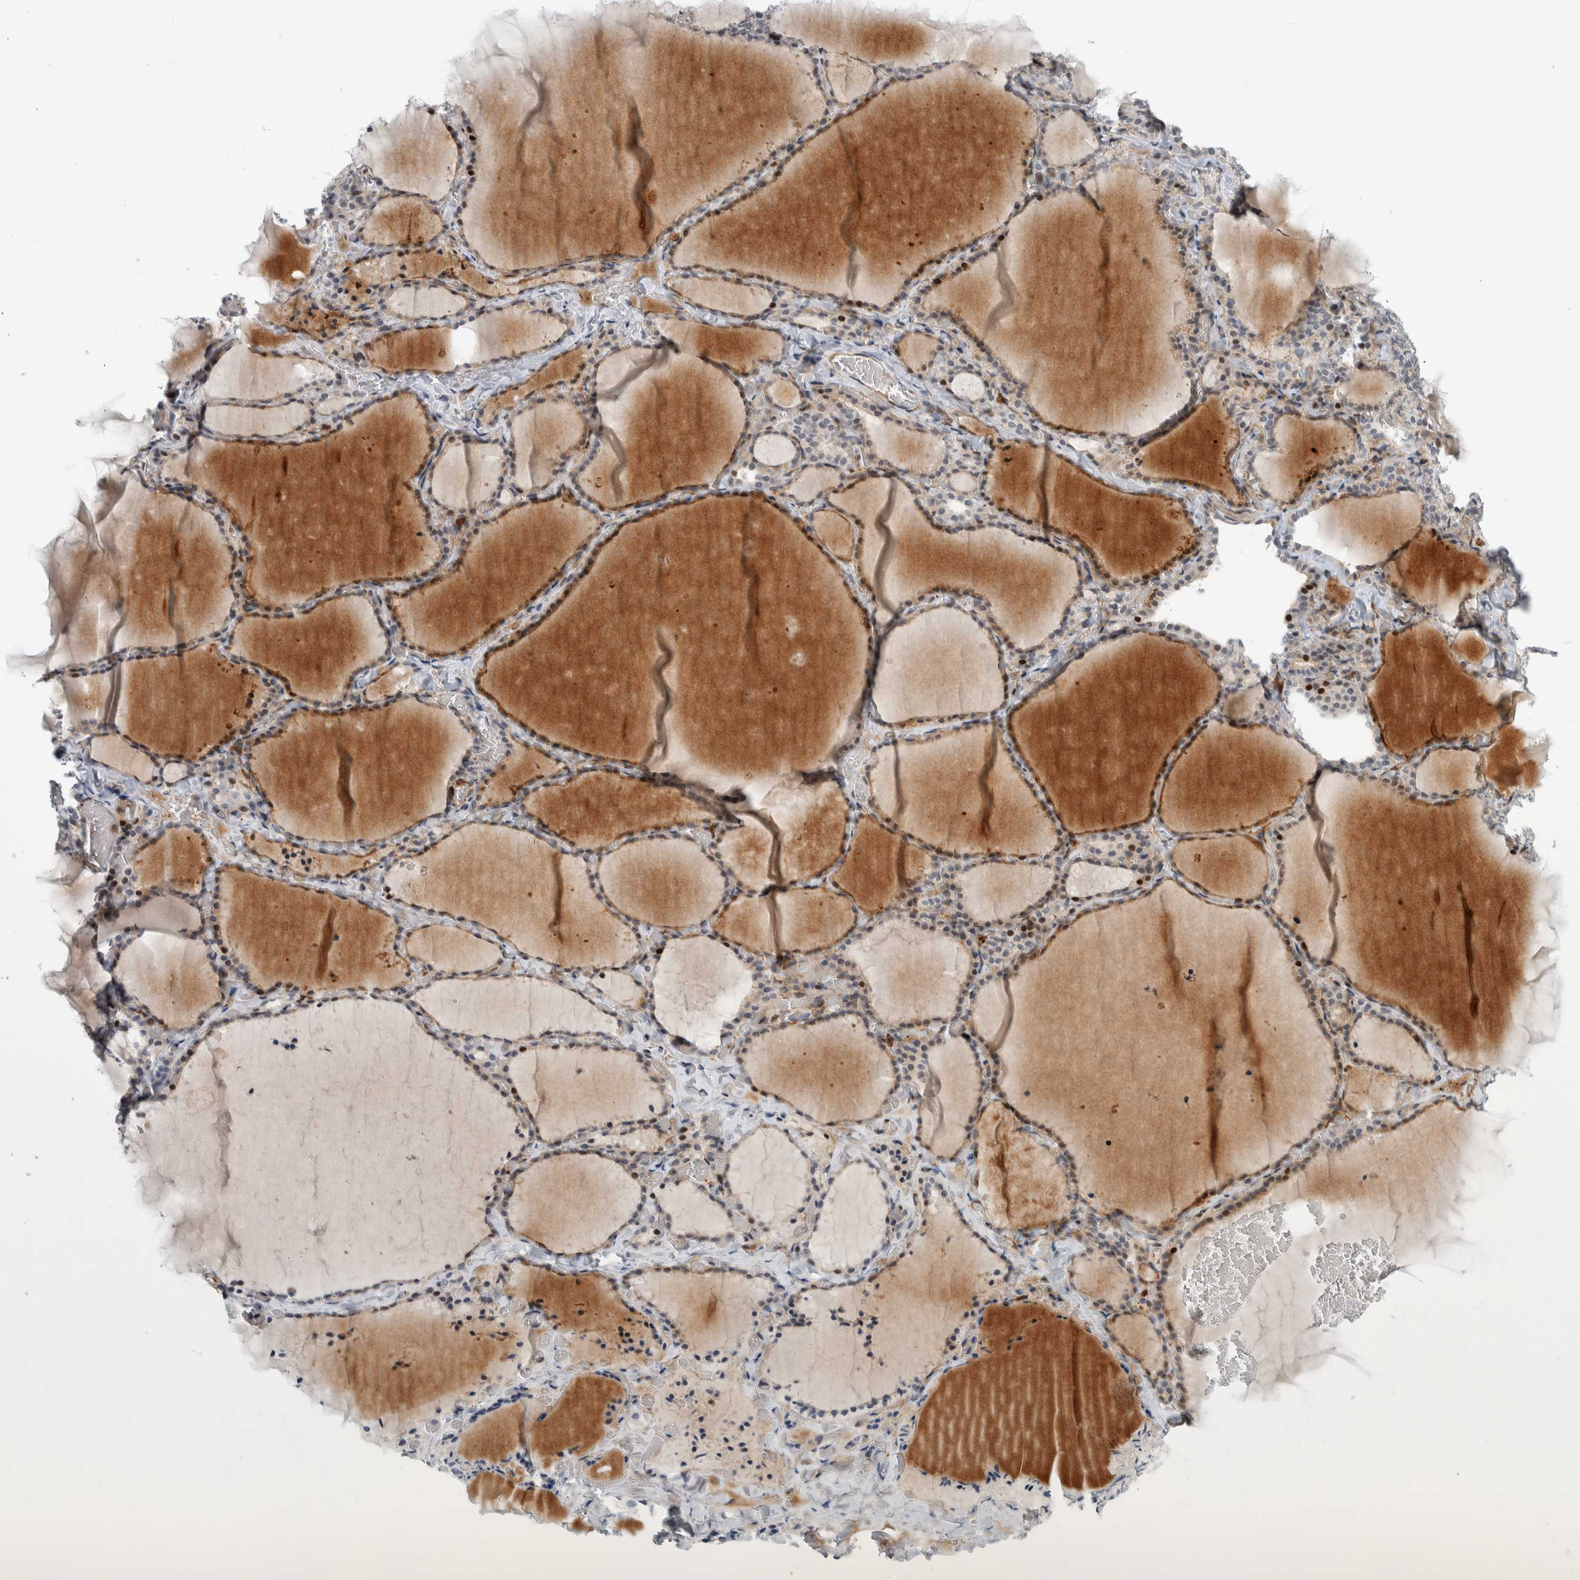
{"staining": {"intensity": "strong", "quantity": "25%-75%", "location": "cytoplasmic/membranous,nuclear"}, "tissue": "thyroid gland", "cell_type": "Glandular cells", "image_type": "normal", "snomed": [{"axis": "morphology", "description": "Normal tissue, NOS"}, {"axis": "topography", "description": "Thyroid gland"}], "caption": "Protein expression analysis of normal human thyroid gland reveals strong cytoplasmic/membranous,nuclear expression in about 25%-75% of glandular cells. (Stains: DAB in brown, nuclei in blue, Microscopy: brightfield microscopy at high magnification).", "gene": "MSL1", "patient": {"sex": "female", "age": 22}}